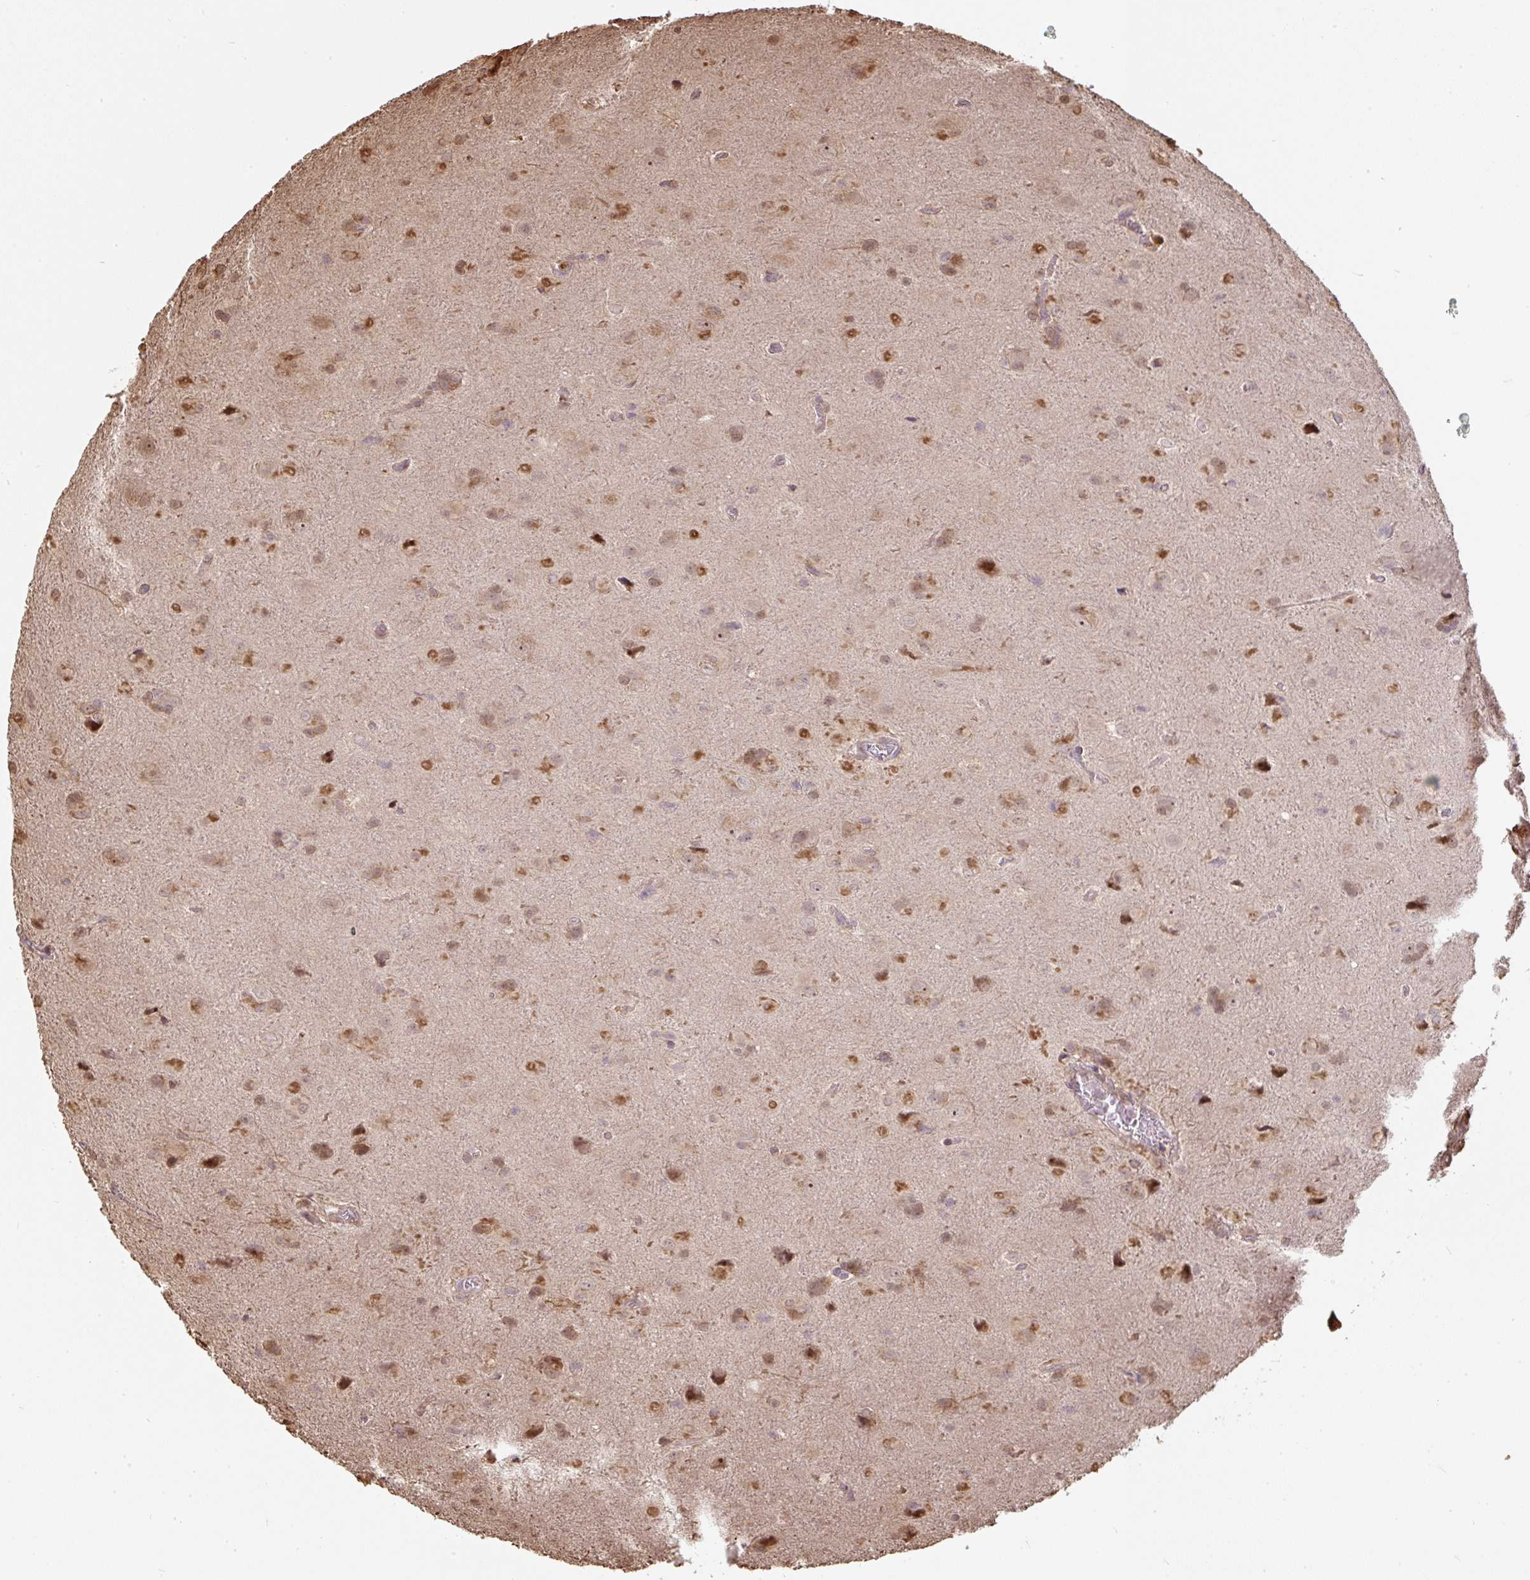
{"staining": {"intensity": "moderate", "quantity": "<25%", "location": "cytoplasmic/membranous"}, "tissue": "glioma", "cell_type": "Tumor cells", "image_type": "cancer", "snomed": [{"axis": "morphology", "description": "Glioma, malignant, Low grade"}, {"axis": "topography", "description": "Brain"}], "caption": "Glioma was stained to show a protein in brown. There is low levels of moderate cytoplasmic/membranous expression in about <25% of tumor cells.", "gene": "PUS7L", "patient": {"sex": "male", "age": 58}}